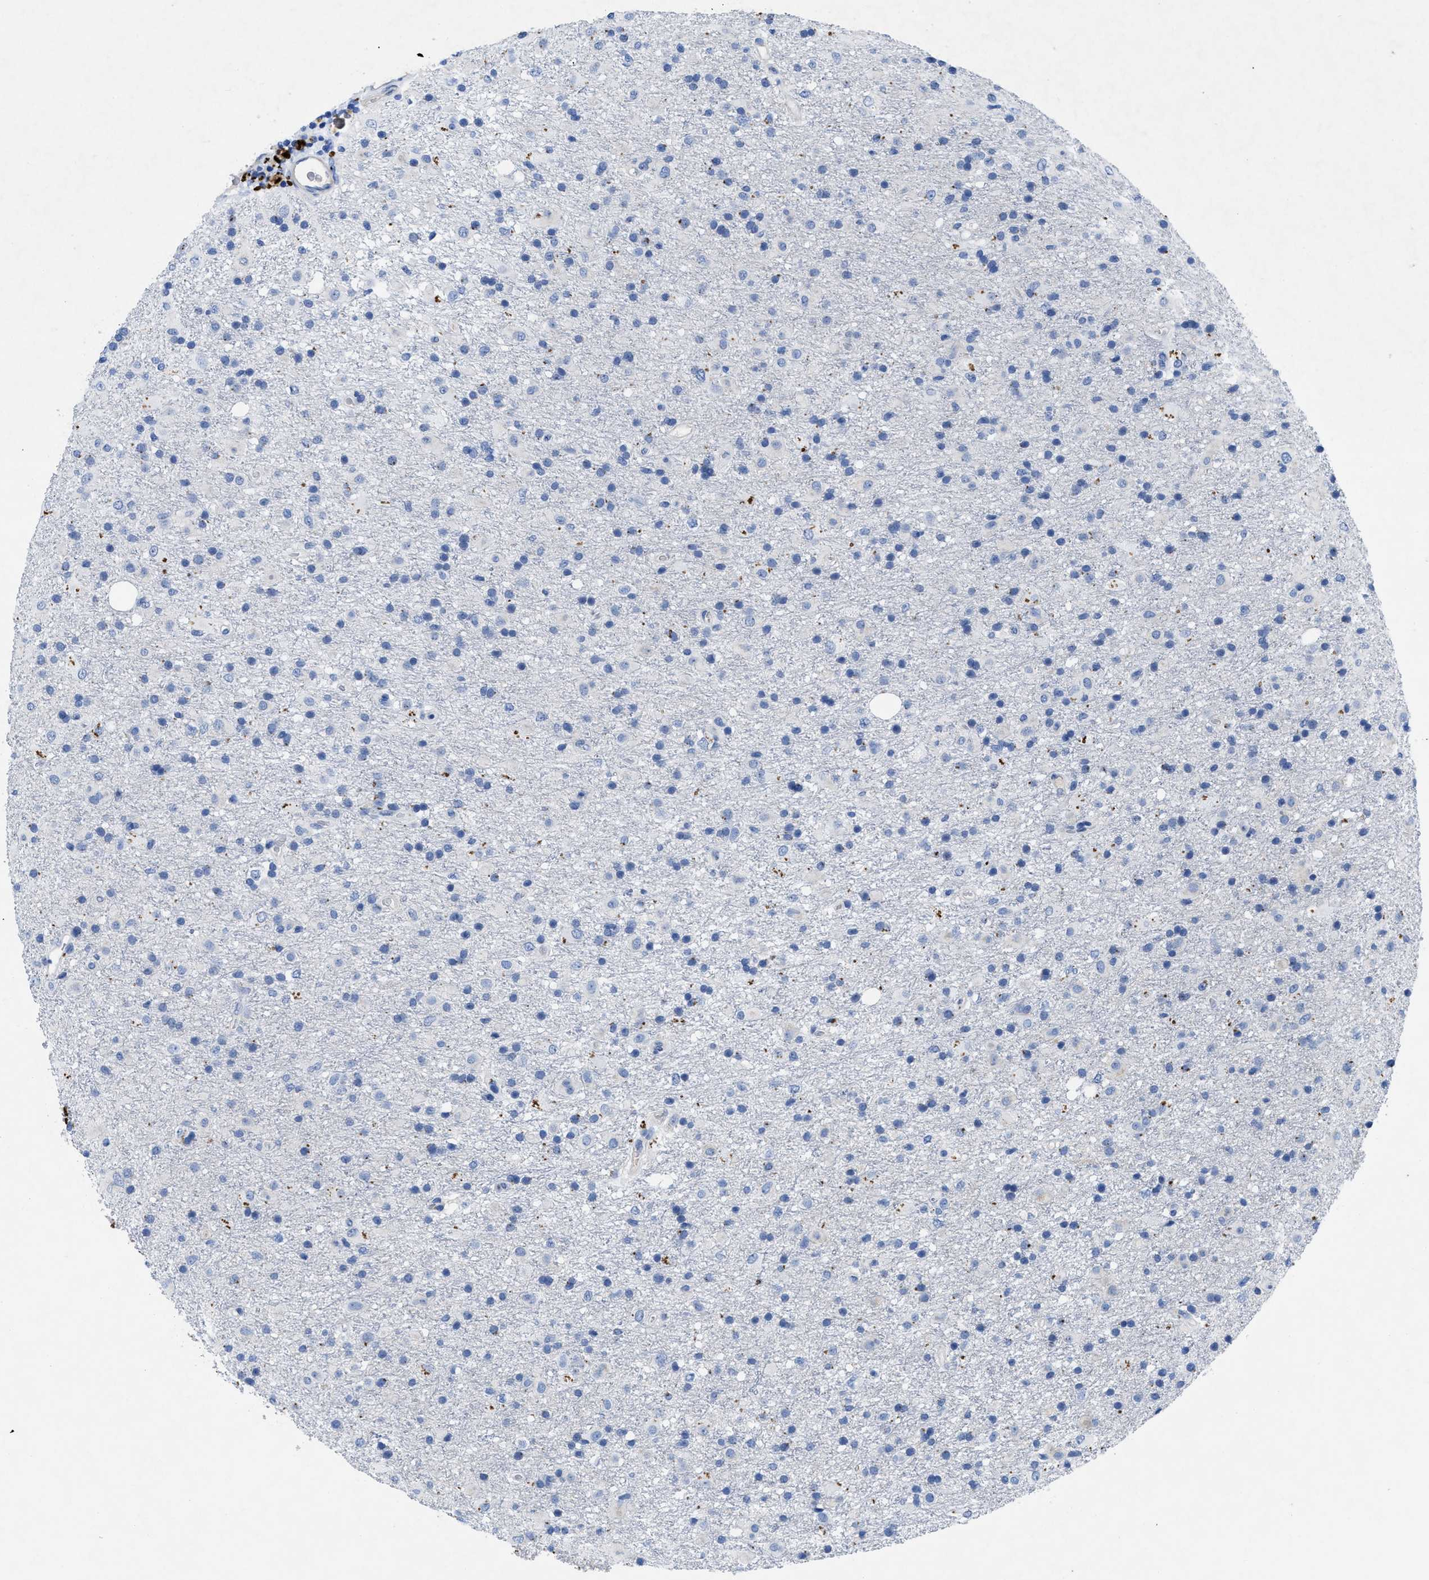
{"staining": {"intensity": "negative", "quantity": "none", "location": "none"}, "tissue": "glioma", "cell_type": "Tumor cells", "image_type": "cancer", "snomed": [{"axis": "morphology", "description": "Glioma, malignant, Low grade"}, {"axis": "topography", "description": "Brain"}], "caption": "Immunohistochemistry of human malignant glioma (low-grade) demonstrates no expression in tumor cells.", "gene": "TMEM68", "patient": {"sex": "male", "age": 65}}